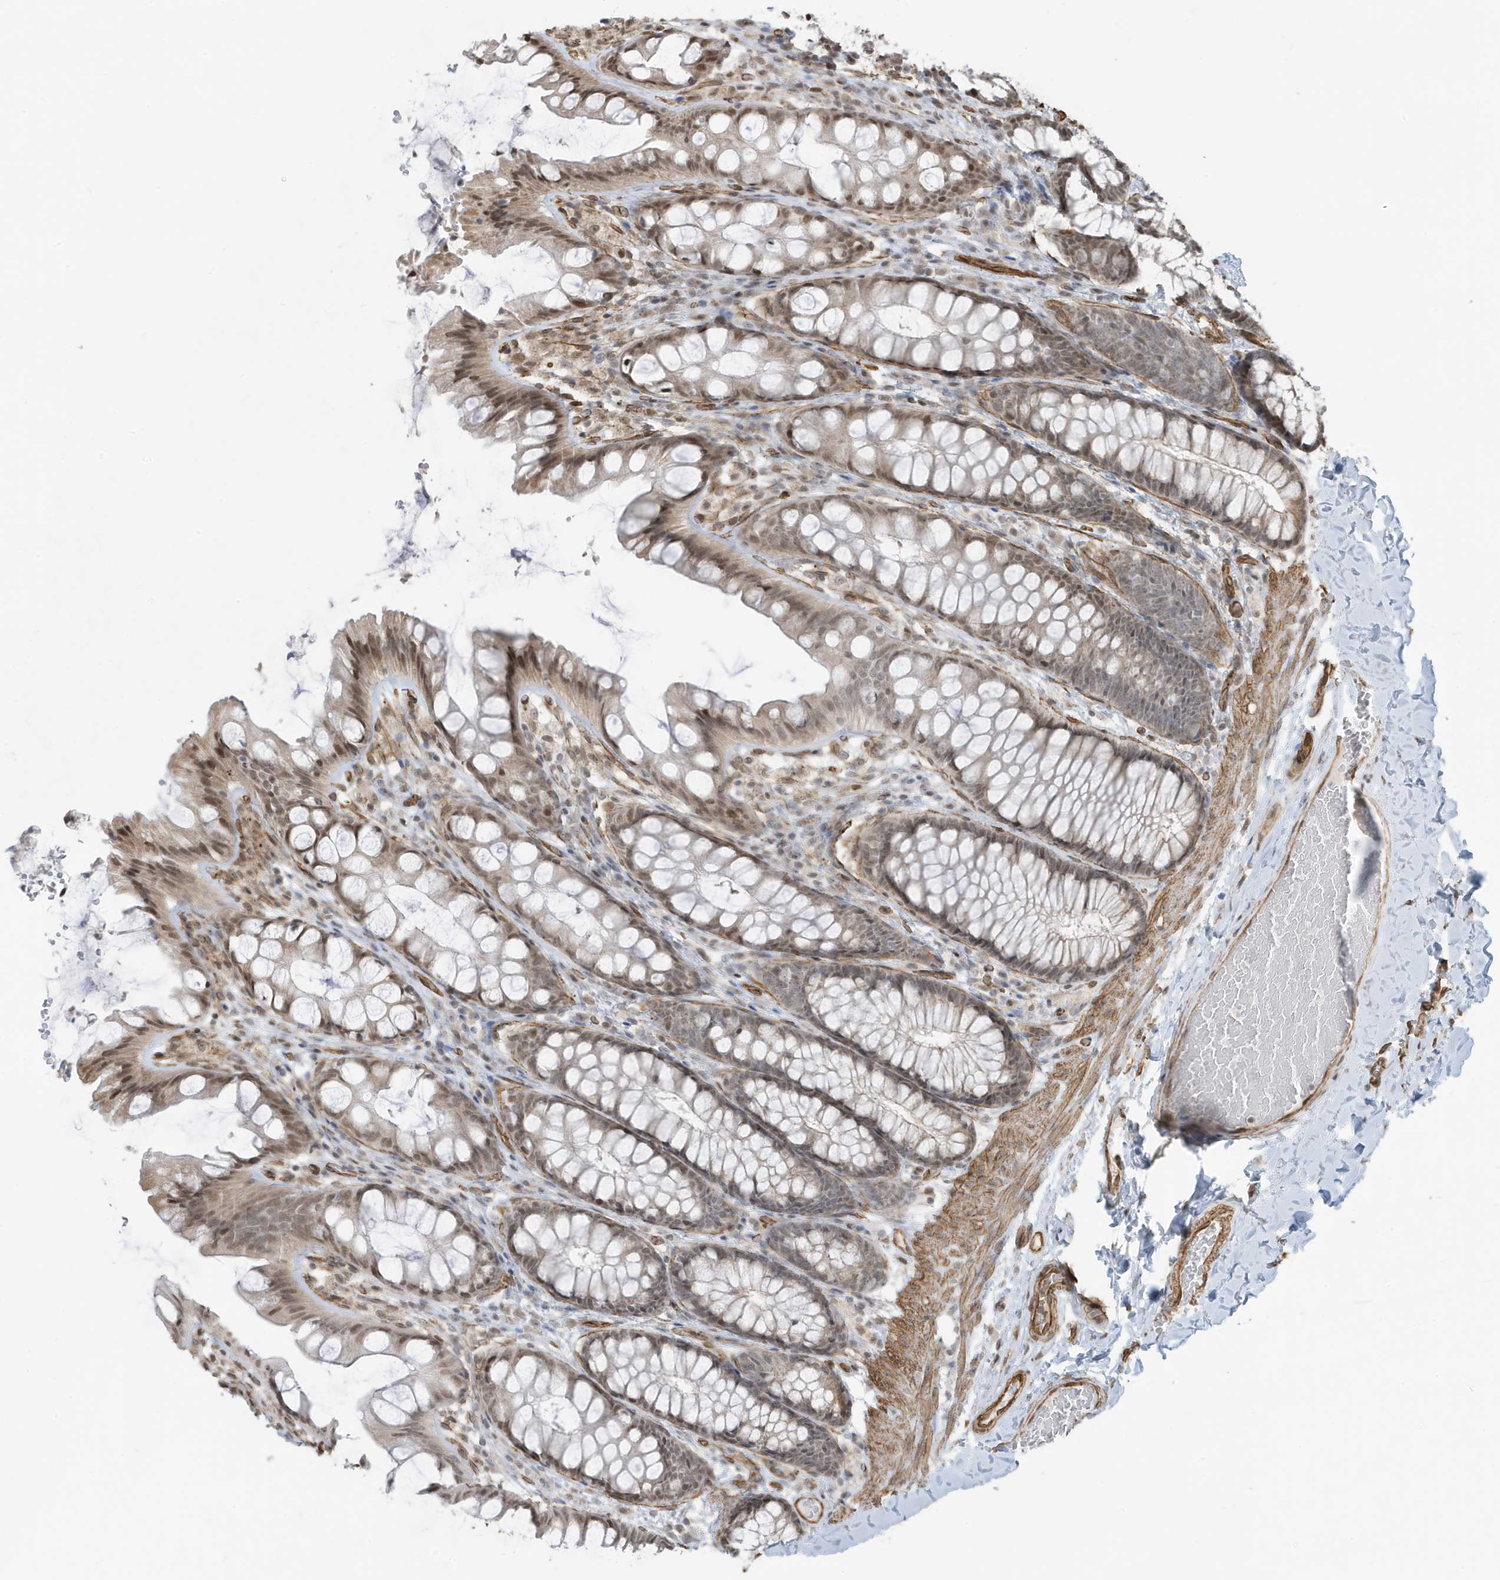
{"staining": {"intensity": "strong", "quantity": ">75%", "location": "cytoplasmic/membranous"}, "tissue": "colon", "cell_type": "Endothelial cells", "image_type": "normal", "snomed": [{"axis": "morphology", "description": "Normal tissue, NOS"}, {"axis": "topography", "description": "Colon"}], "caption": "A histopathology image of human colon stained for a protein shows strong cytoplasmic/membranous brown staining in endothelial cells. (Stains: DAB (3,3'-diaminobenzidine) in brown, nuclei in blue, Microscopy: brightfield microscopy at high magnification).", "gene": "CHCHD4", "patient": {"sex": "male", "age": 47}}